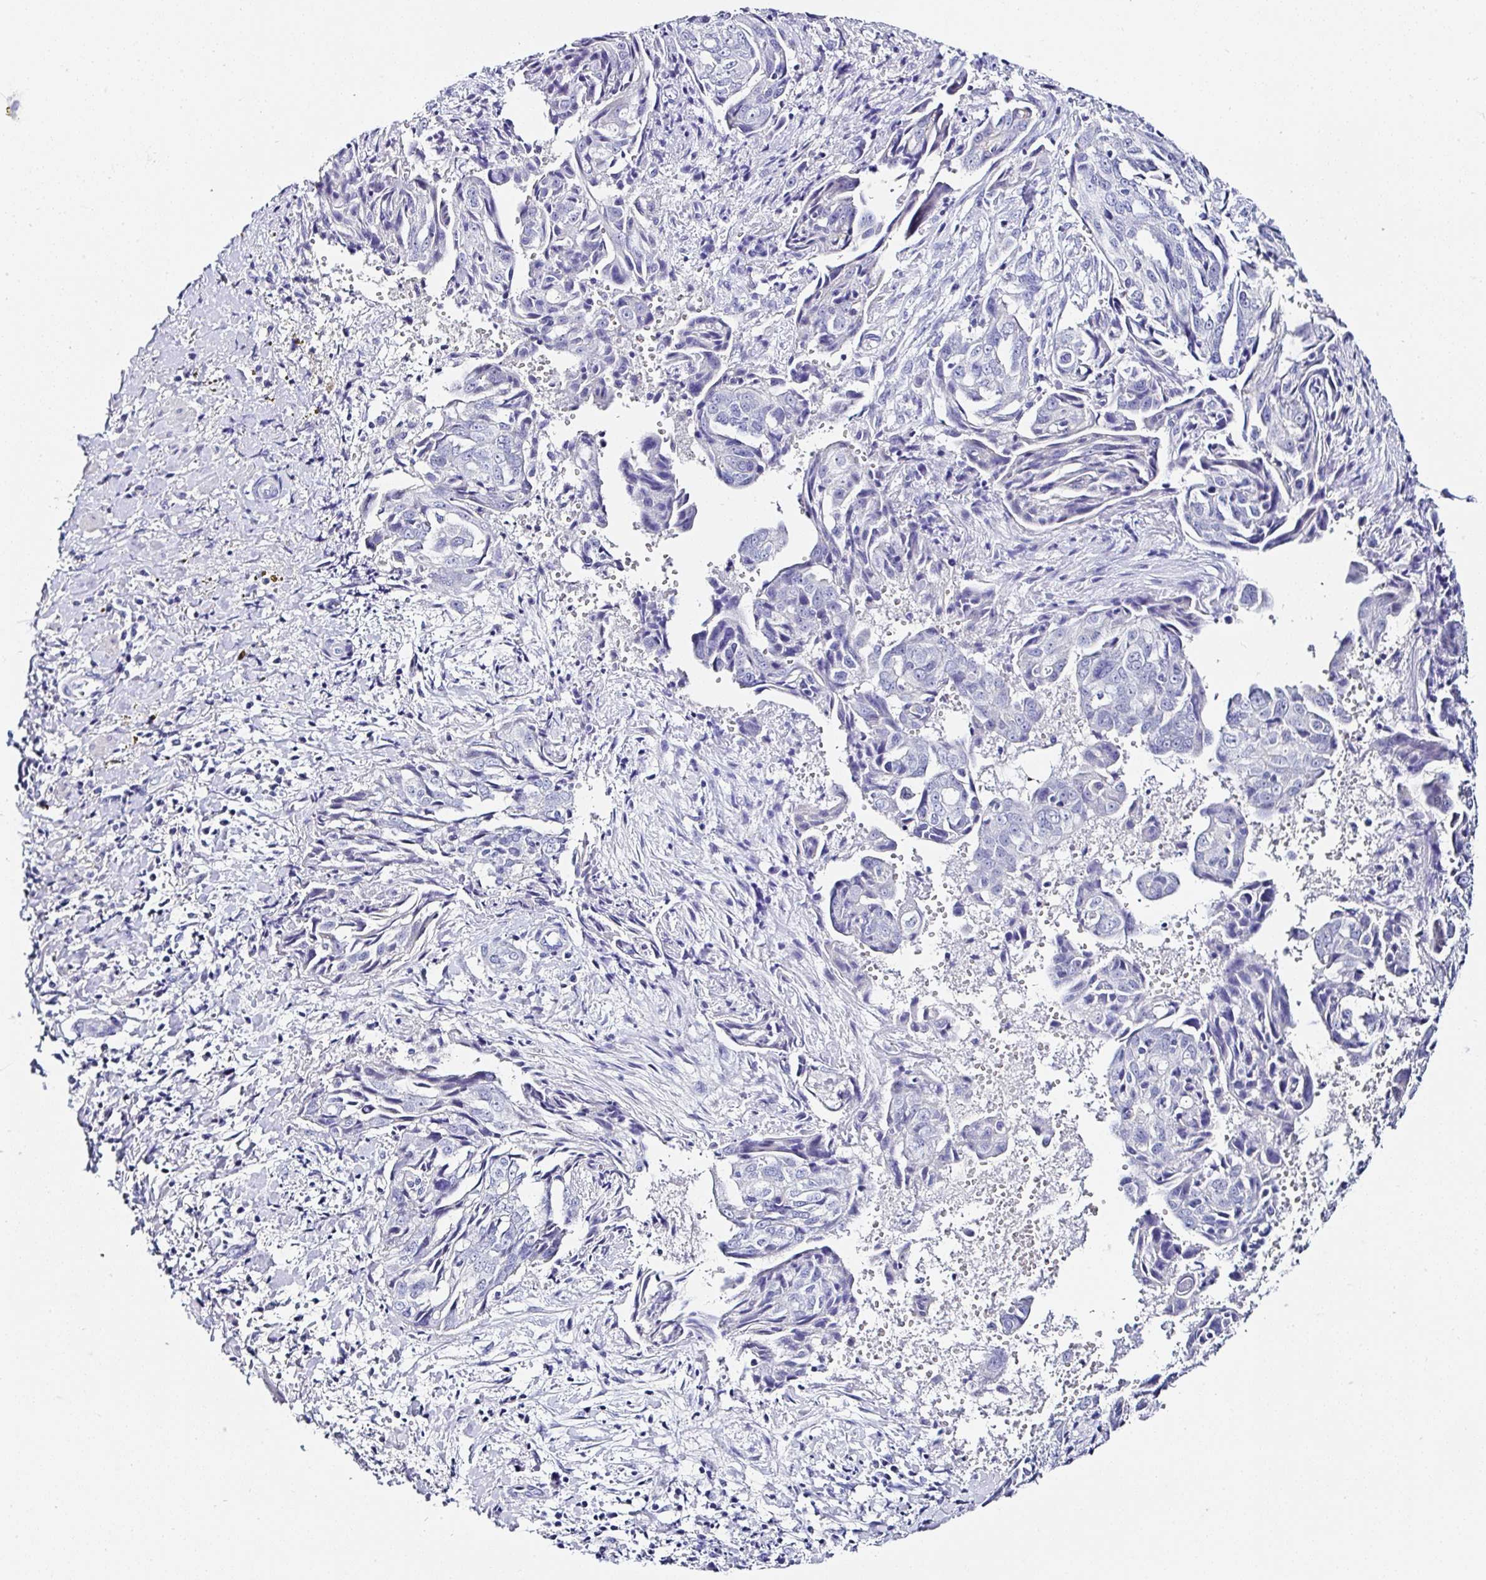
{"staining": {"intensity": "negative", "quantity": "none", "location": "none"}, "tissue": "ovarian cancer", "cell_type": "Tumor cells", "image_type": "cancer", "snomed": [{"axis": "morphology", "description": "Carcinoma, endometroid"}, {"axis": "topography", "description": "Ovary"}], "caption": "An image of ovarian cancer (endometroid carcinoma) stained for a protein shows no brown staining in tumor cells.", "gene": "UGT3A1", "patient": {"sex": "female", "age": 70}}